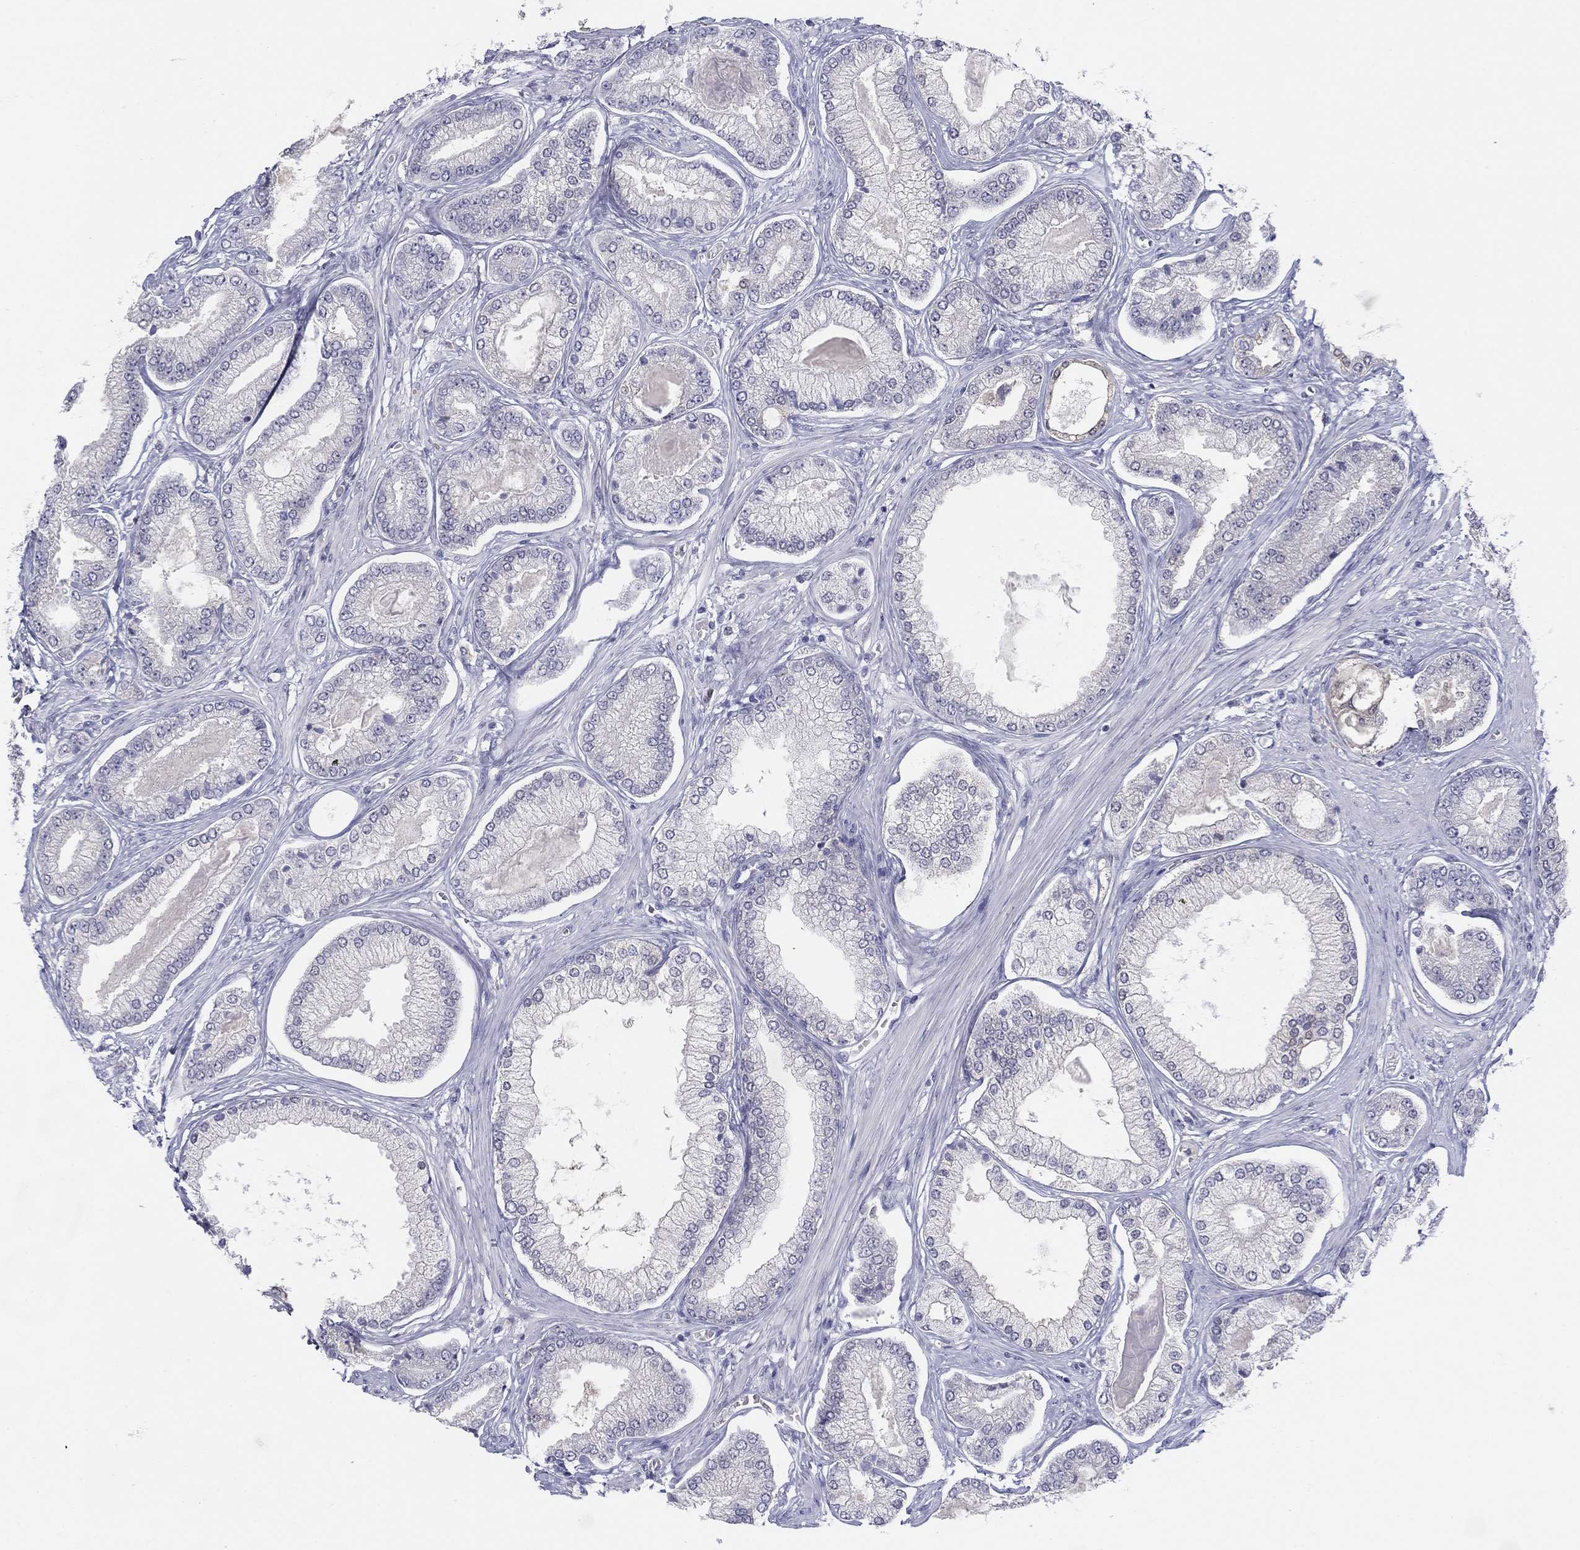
{"staining": {"intensity": "negative", "quantity": "none", "location": "none"}, "tissue": "prostate cancer", "cell_type": "Tumor cells", "image_type": "cancer", "snomed": [{"axis": "morphology", "description": "Adenocarcinoma, Low grade"}, {"axis": "topography", "description": "Prostate"}], "caption": "Image shows no protein expression in tumor cells of prostate adenocarcinoma (low-grade) tissue. (DAB (3,3'-diaminobenzidine) immunohistochemistry (IHC) visualized using brightfield microscopy, high magnification).", "gene": "PDXK", "patient": {"sex": "male", "age": 57}}